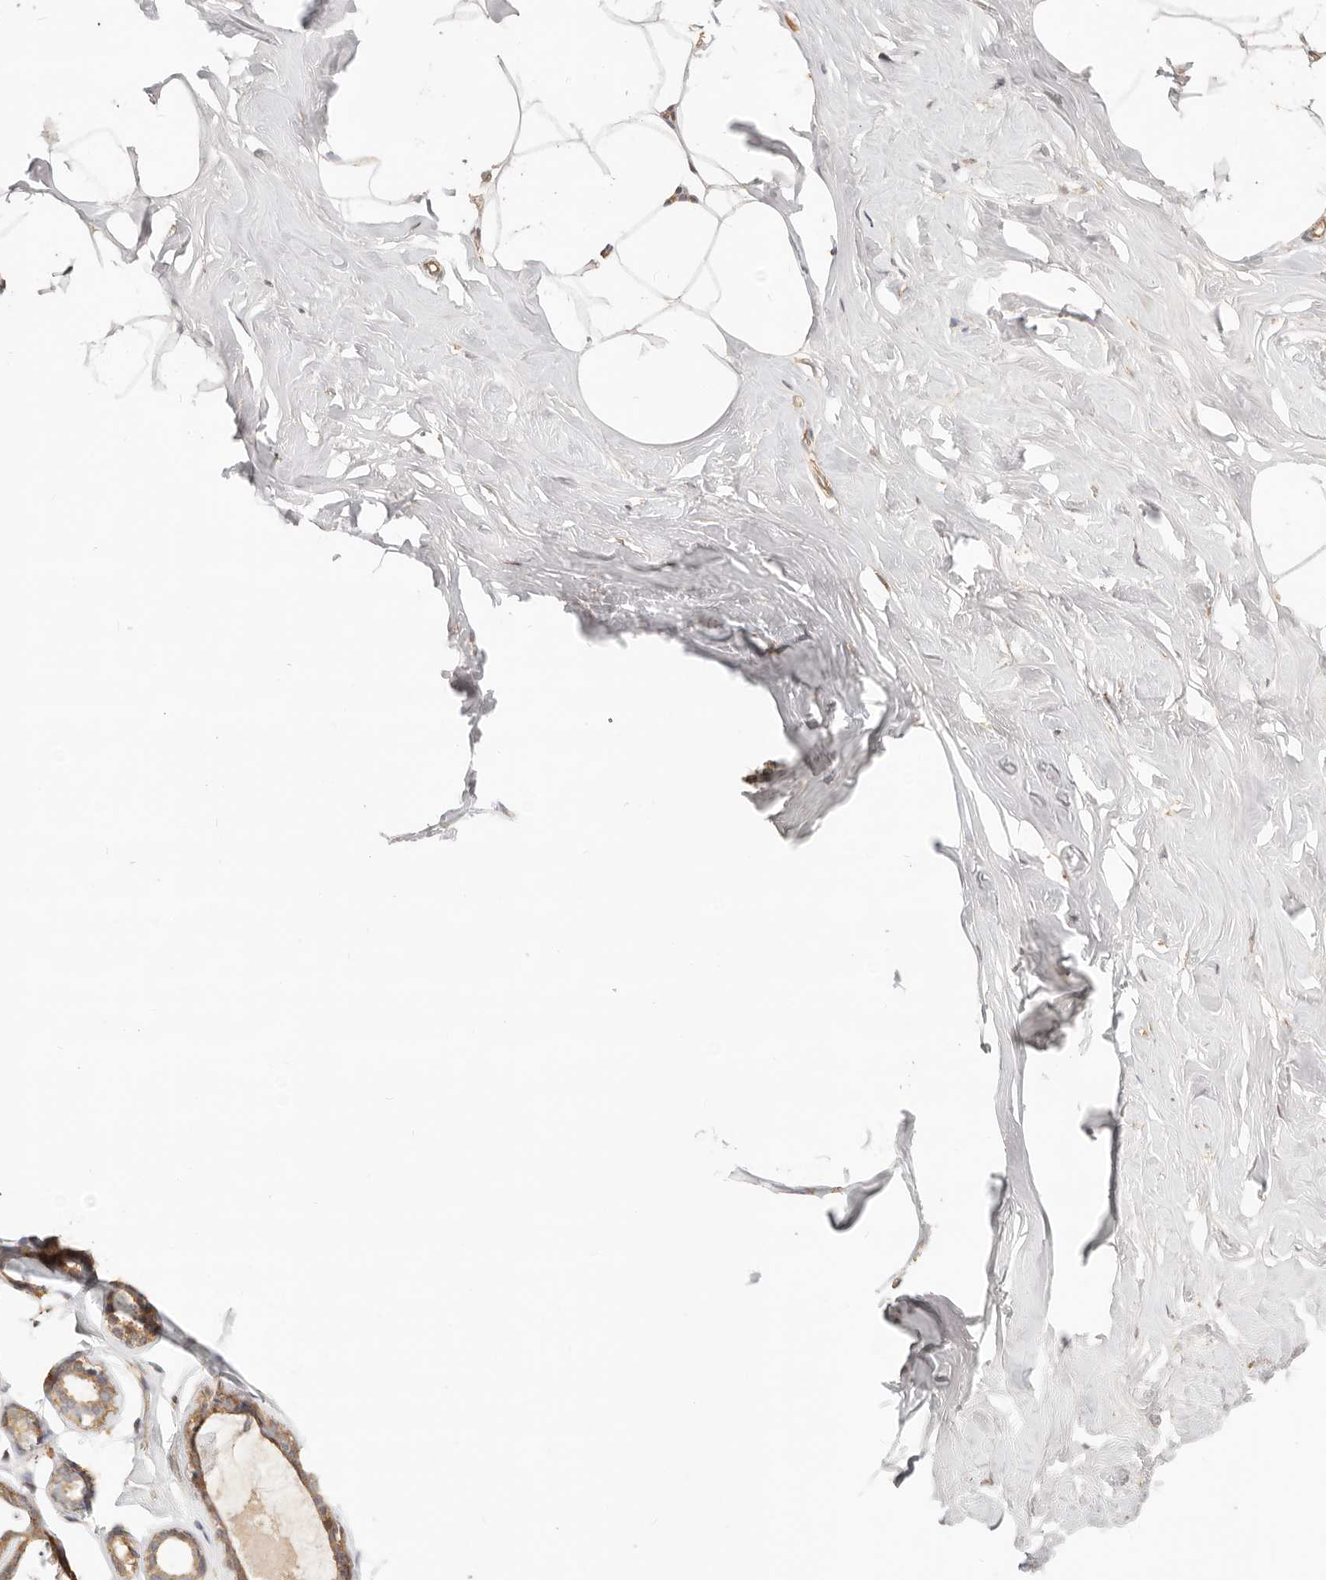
{"staining": {"intensity": "moderate", "quantity": "<25%", "location": "cytoplasmic/membranous"}, "tissue": "adipose tissue", "cell_type": "Adipocytes", "image_type": "normal", "snomed": [{"axis": "morphology", "description": "Normal tissue, NOS"}, {"axis": "morphology", "description": "Fibrosis, NOS"}, {"axis": "topography", "description": "Breast"}, {"axis": "topography", "description": "Adipose tissue"}], "caption": "Immunohistochemistry (IHC) (DAB (3,3'-diaminobenzidine)) staining of normal human adipose tissue demonstrates moderate cytoplasmic/membranous protein positivity in approximately <25% of adipocytes. (DAB (3,3'-diaminobenzidine) IHC, brown staining for protein, blue staining for nuclei).", "gene": "AFDN", "patient": {"sex": "female", "age": 39}}